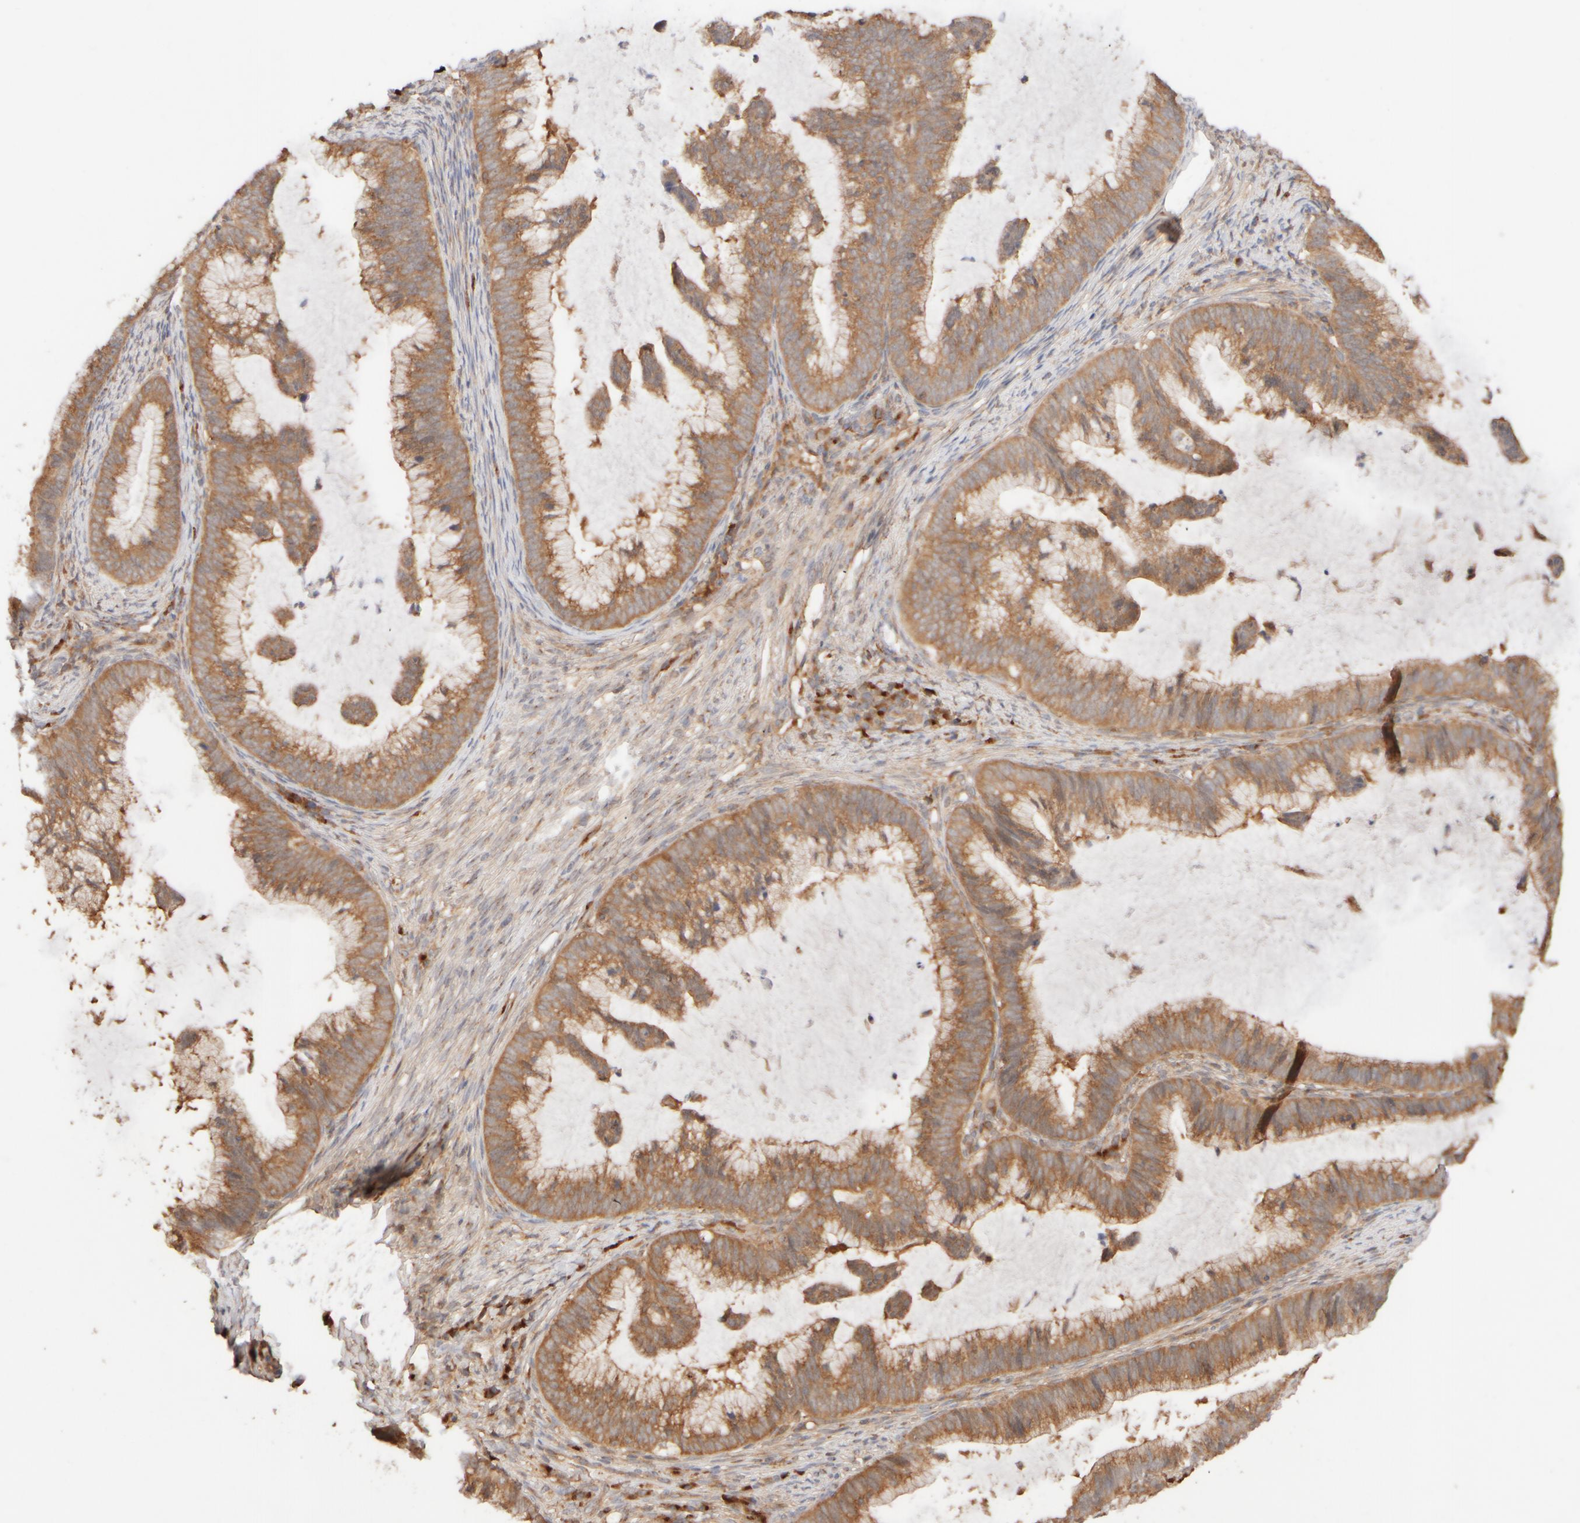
{"staining": {"intensity": "moderate", "quantity": ">75%", "location": "cytoplasmic/membranous"}, "tissue": "cervical cancer", "cell_type": "Tumor cells", "image_type": "cancer", "snomed": [{"axis": "morphology", "description": "Adenocarcinoma, NOS"}, {"axis": "topography", "description": "Cervix"}], "caption": "Cervical cancer was stained to show a protein in brown. There is medium levels of moderate cytoplasmic/membranous expression in approximately >75% of tumor cells.", "gene": "RABEP1", "patient": {"sex": "female", "age": 36}}